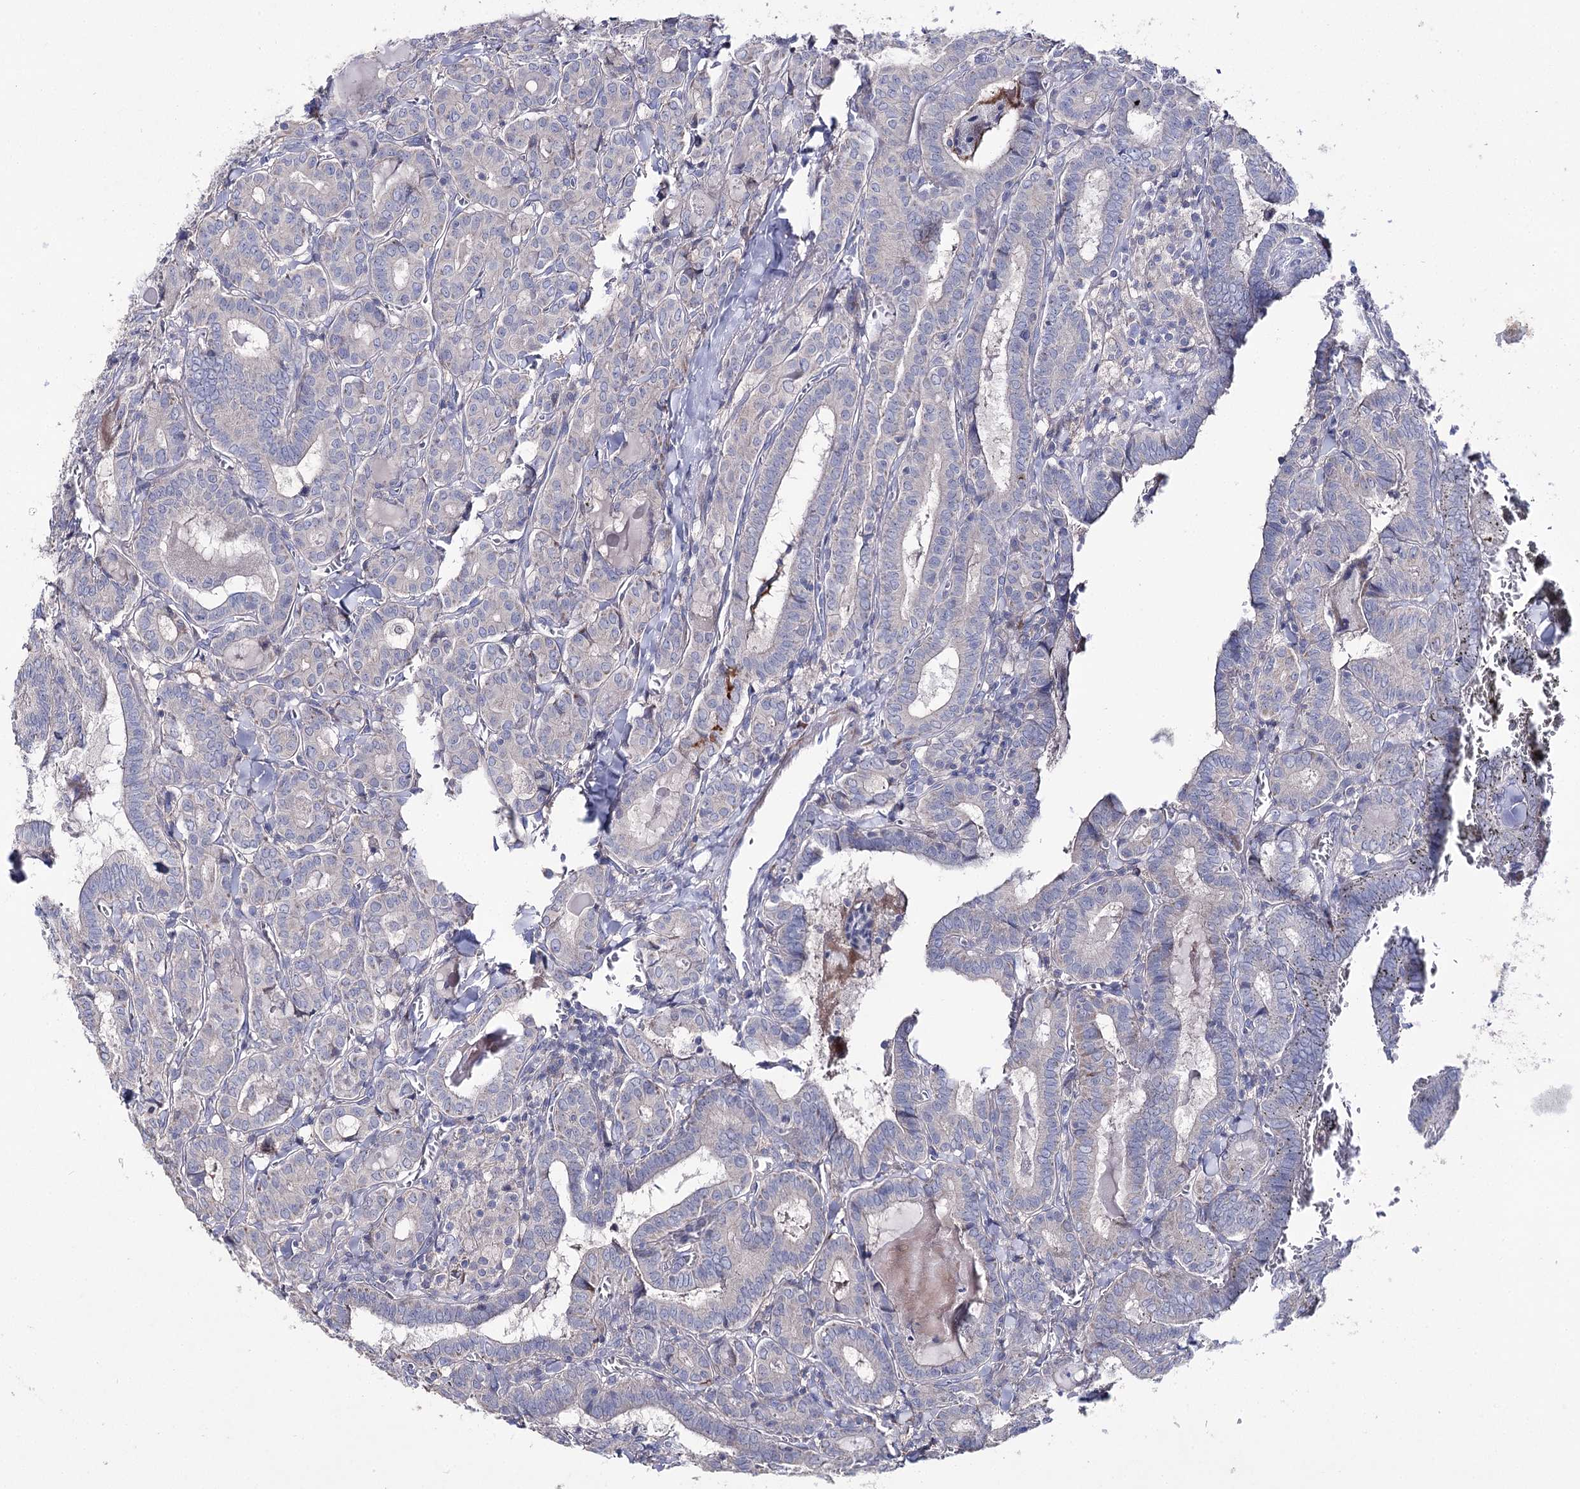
{"staining": {"intensity": "negative", "quantity": "none", "location": "none"}, "tissue": "thyroid cancer", "cell_type": "Tumor cells", "image_type": "cancer", "snomed": [{"axis": "morphology", "description": "Papillary adenocarcinoma, NOS"}, {"axis": "topography", "description": "Thyroid gland"}], "caption": "Immunohistochemical staining of thyroid cancer reveals no significant staining in tumor cells. Brightfield microscopy of immunohistochemistry stained with DAB (brown) and hematoxylin (blue), captured at high magnification.", "gene": "NRAP", "patient": {"sex": "female", "age": 72}}